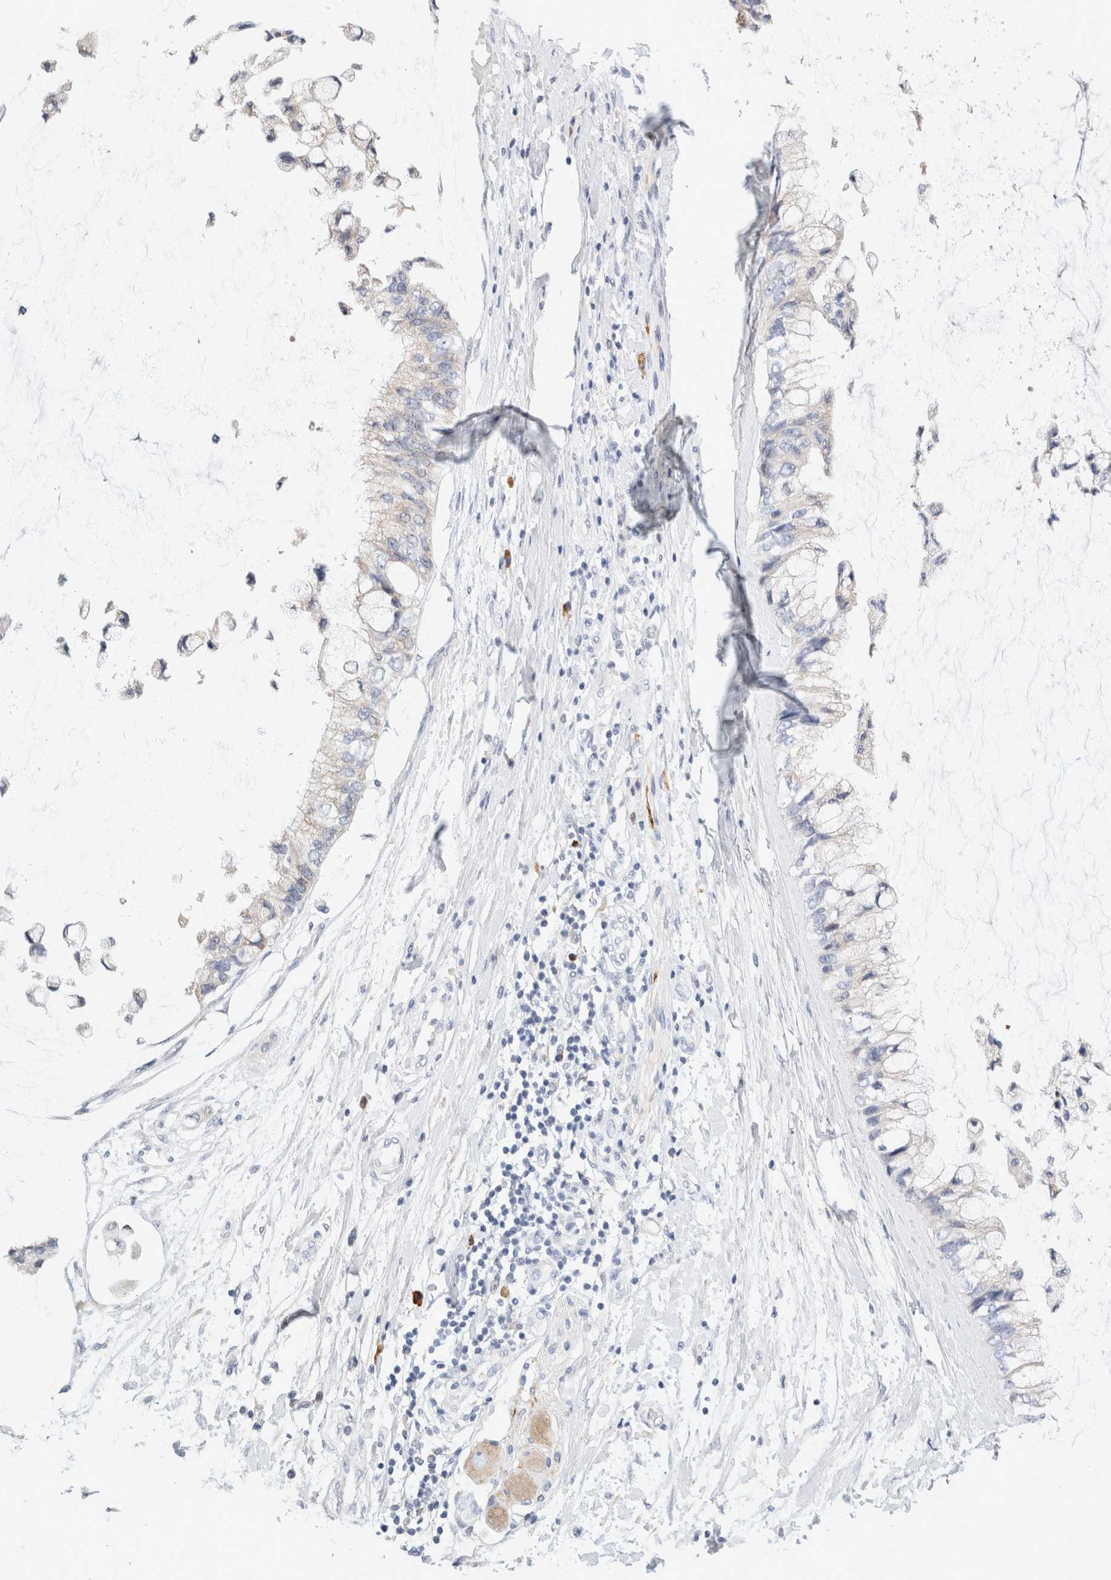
{"staining": {"intensity": "negative", "quantity": "none", "location": "none"}, "tissue": "ovarian cancer", "cell_type": "Tumor cells", "image_type": "cancer", "snomed": [{"axis": "morphology", "description": "Cystadenocarcinoma, mucinous, NOS"}, {"axis": "topography", "description": "Ovary"}], "caption": "This is an immunohistochemistry (IHC) histopathology image of human mucinous cystadenocarcinoma (ovarian). There is no staining in tumor cells.", "gene": "GADD45G", "patient": {"sex": "female", "age": 39}}